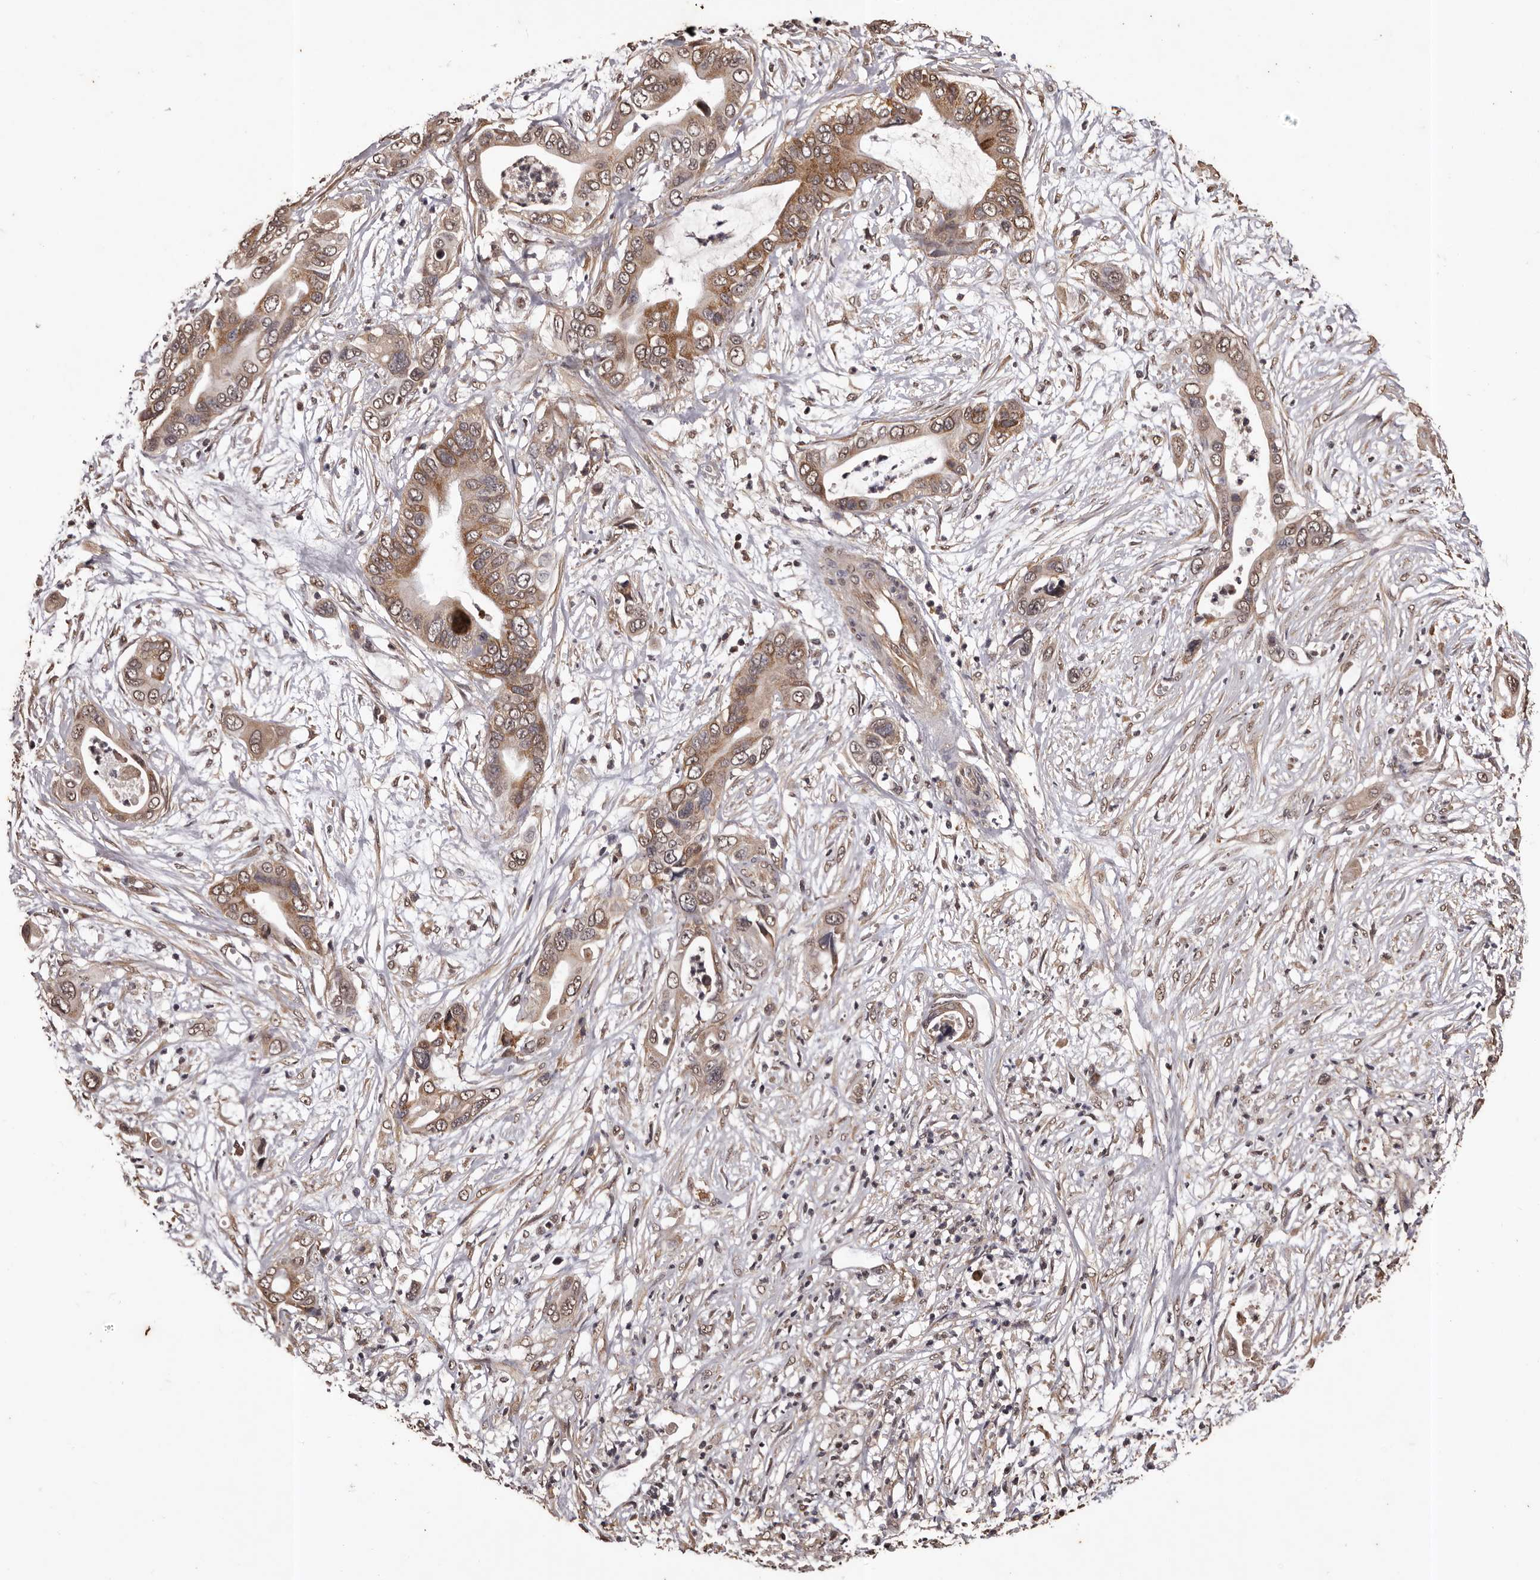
{"staining": {"intensity": "moderate", "quantity": ">75%", "location": "cytoplasmic/membranous"}, "tissue": "pancreatic cancer", "cell_type": "Tumor cells", "image_type": "cancer", "snomed": [{"axis": "morphology", "description": "Adenocarcinoma, NOS"}, {"axis": "topography", "description": "Pancreas"}], "caption": "This photomicrograph demonstrates pancreatic cancer (adenocarcinoma) stained with immunohistochemistry (IHC) to label a protein in brown. The cytoplasmic/membranous of tumor cells show moderate positivity for the protein. Nuclei are counter-stained blue.", "gene": "NAV1", "patient": {"sex": "male", "age": 66}}